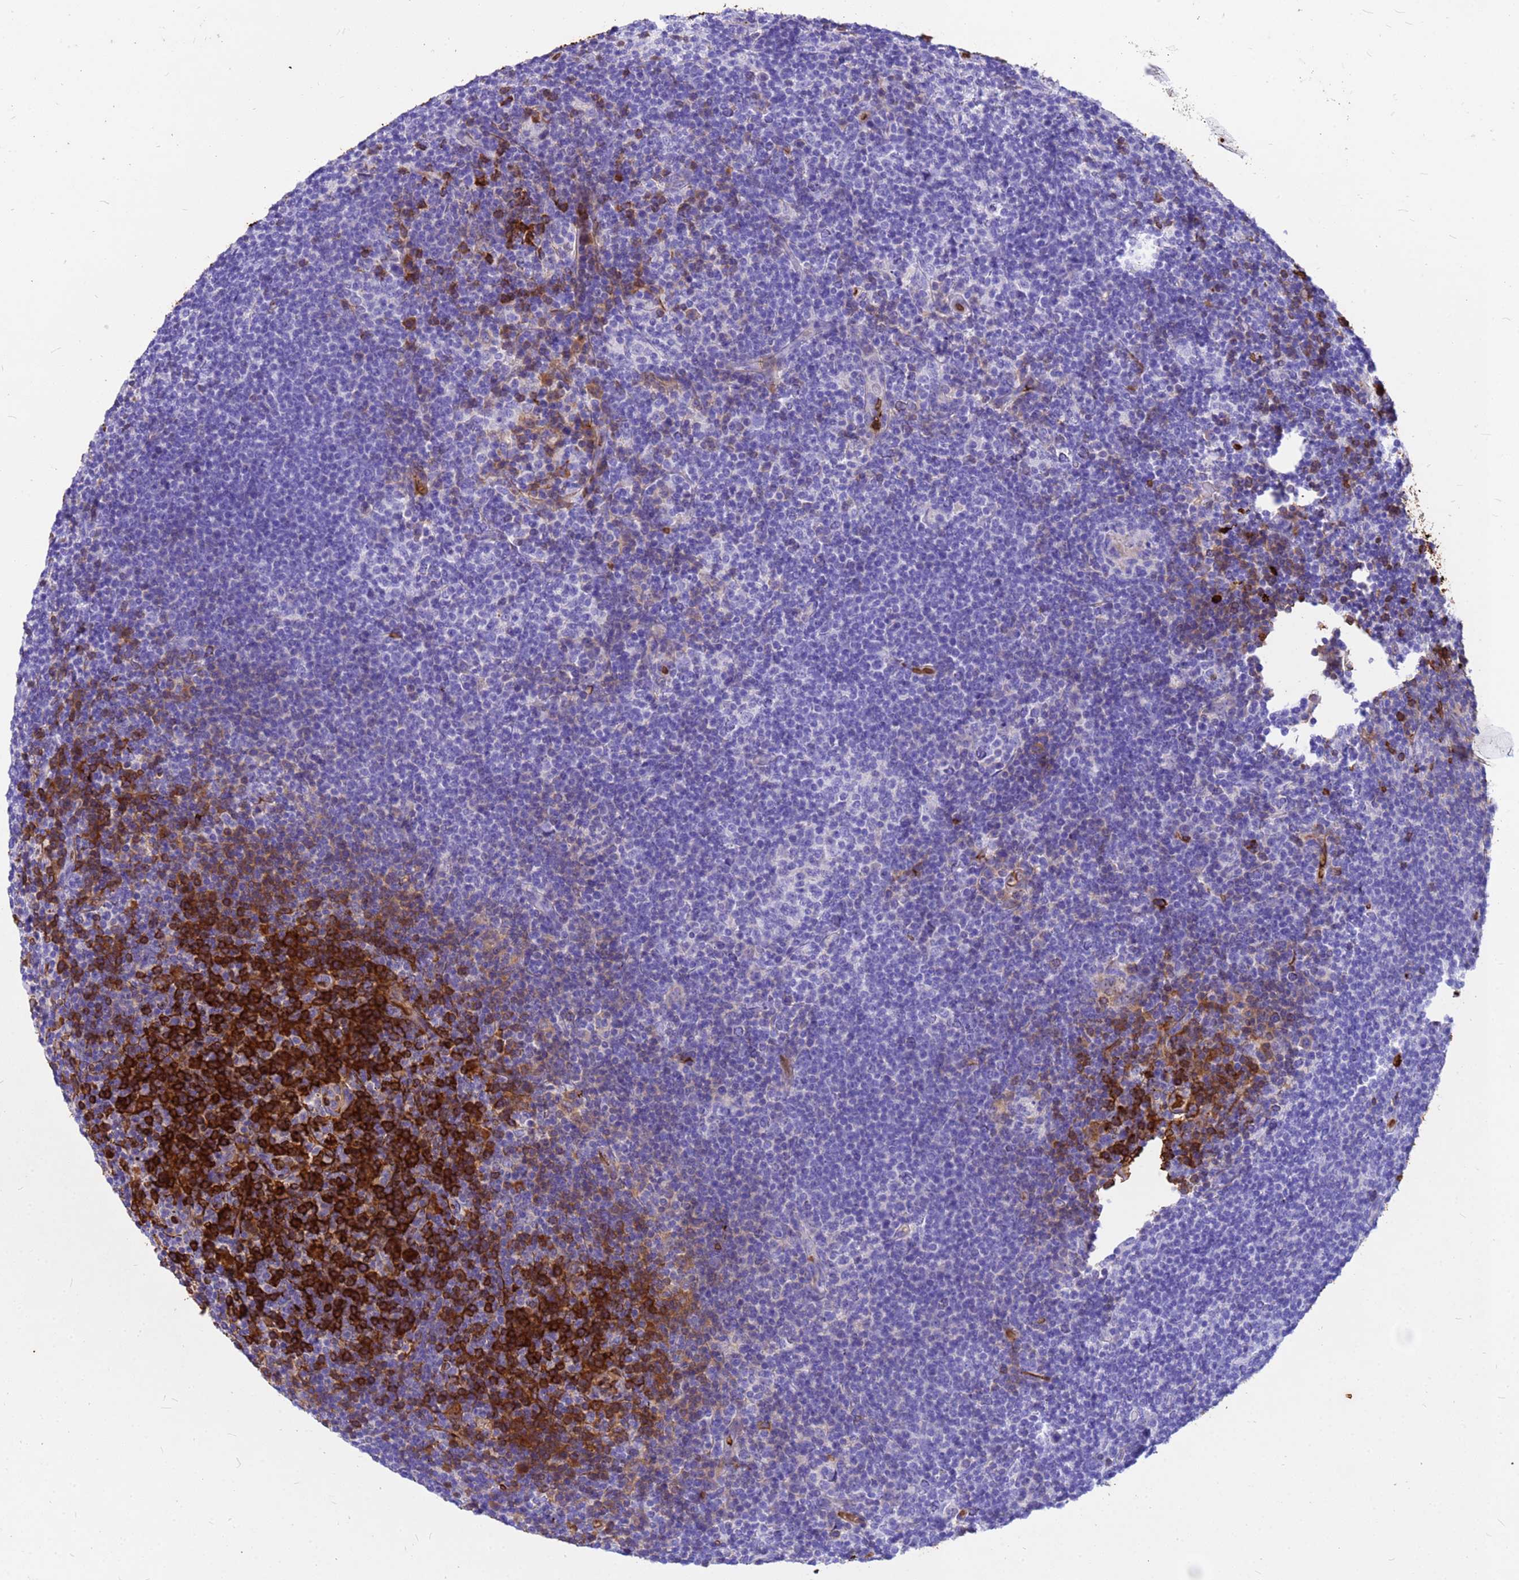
{"staining": {"intensity": "negative", "quantity": "none", "location": "none"}, "tissue": "lymphoma", "cell_type": "Tumor cells", "image_type": "cancer", "snomed": [{"axis": "morphology", "description": "Hodgkin's disease, NOS"}, {"axis": "topography", "description": "Lymph node"}], "caption": "Human lymphoma stained for a protein using immunohistochemistry demonstrates no positivity in tumor cells.", "gene": "HBA2", "patient": {"sex": "female", "age": 57}}